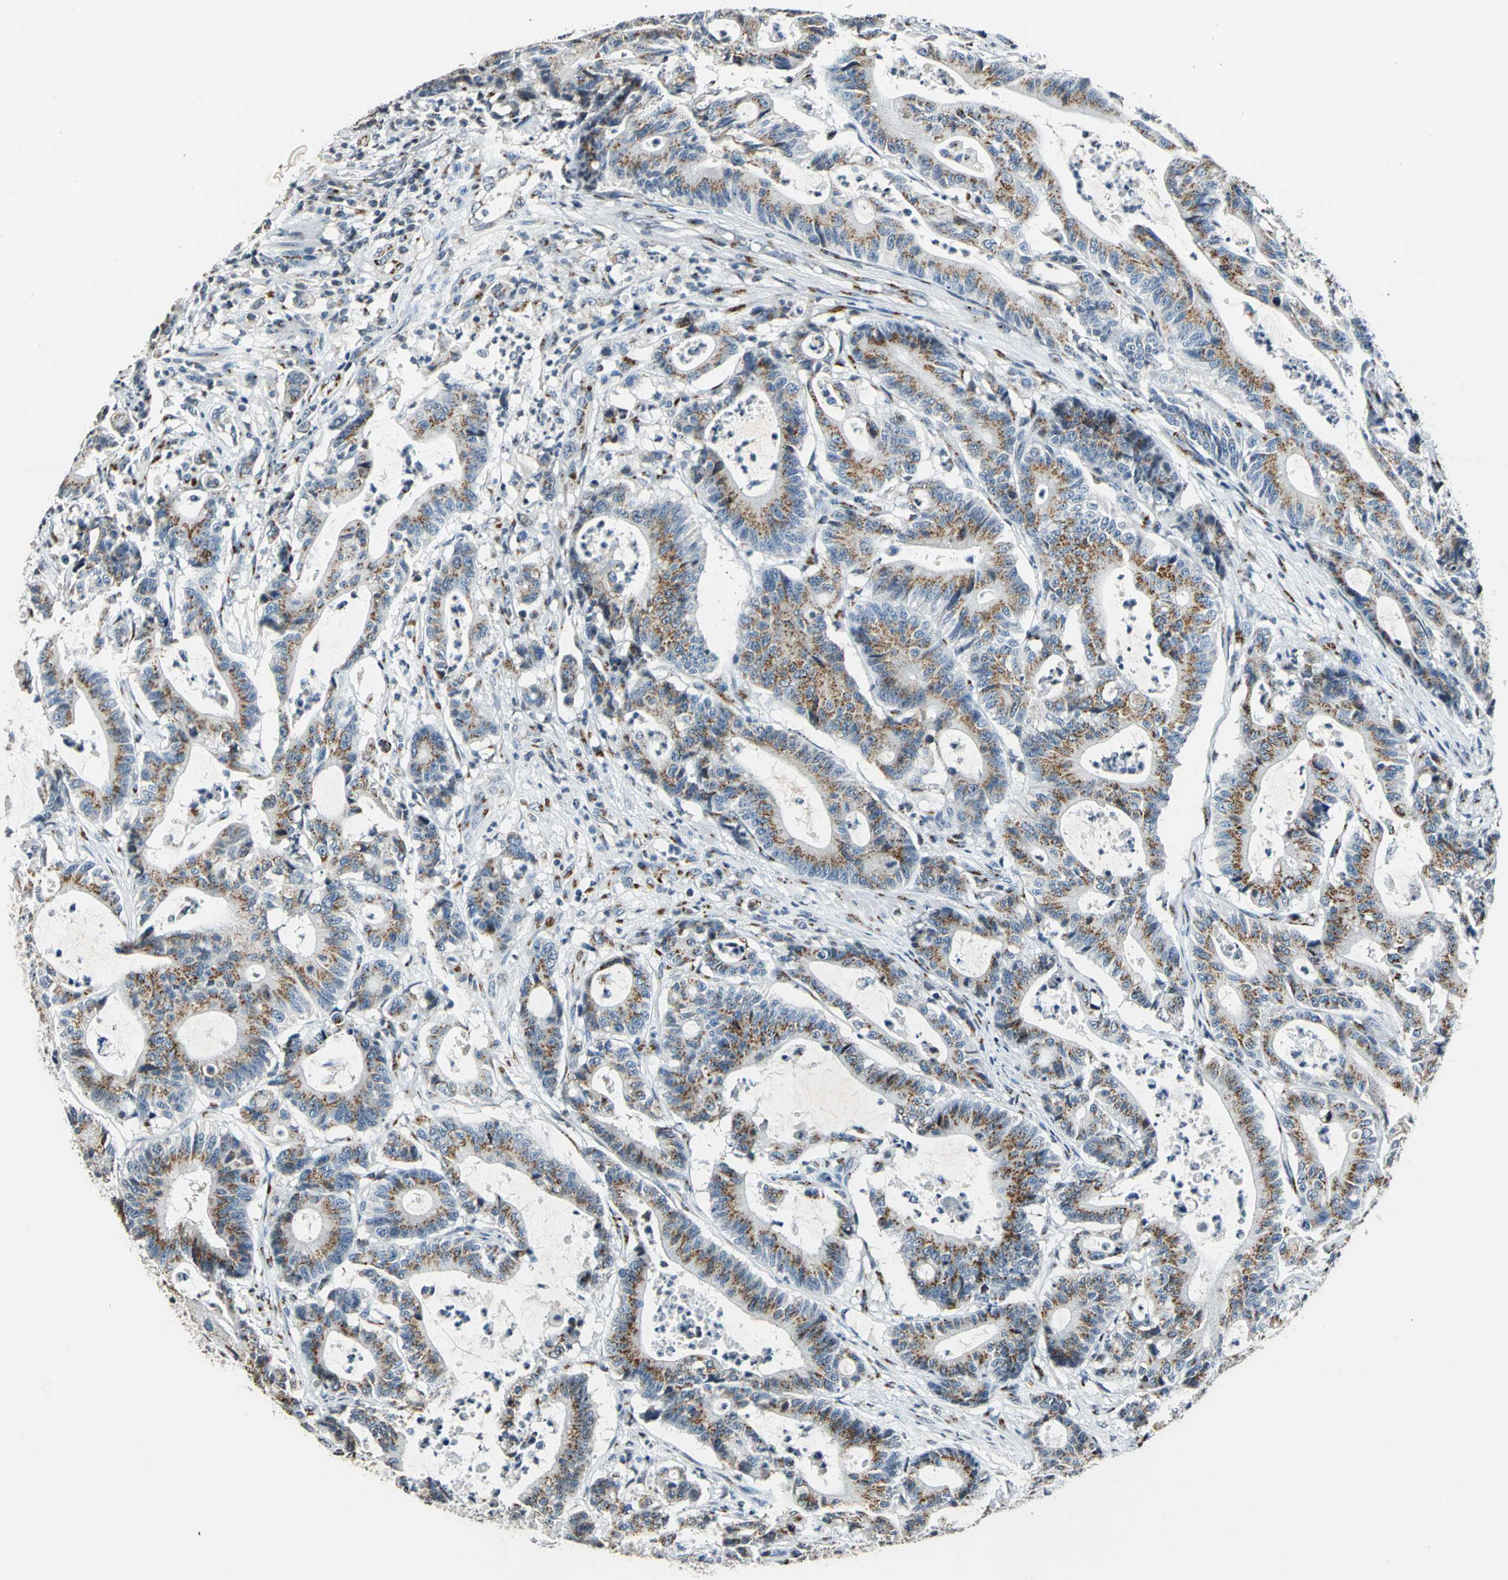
{"staining": {"intensity": "moderate", "quantity": ">75%", "location": "cytoplasmic/membranous"}, "tissue": "colorectal cancer", "cell_type": "Tumor cells", "image_type": "cancer", "snomed": [{"axis": "morphology", "description": "Adenocarcinoma, NOS"}, {"axis": "topography", "description": "Colon"}], "caption": "Tumor cells show medium levels of moderate cytoplasmic/membranous expression in approximately >75% of cells in human colorectal cancer. (DAB (3,3'-diaminobenzidine) = brown stain, brightfield microscopy at high magnification).", "gene": "TMEM115", "patient": {"sex": "female", "age": 84}}